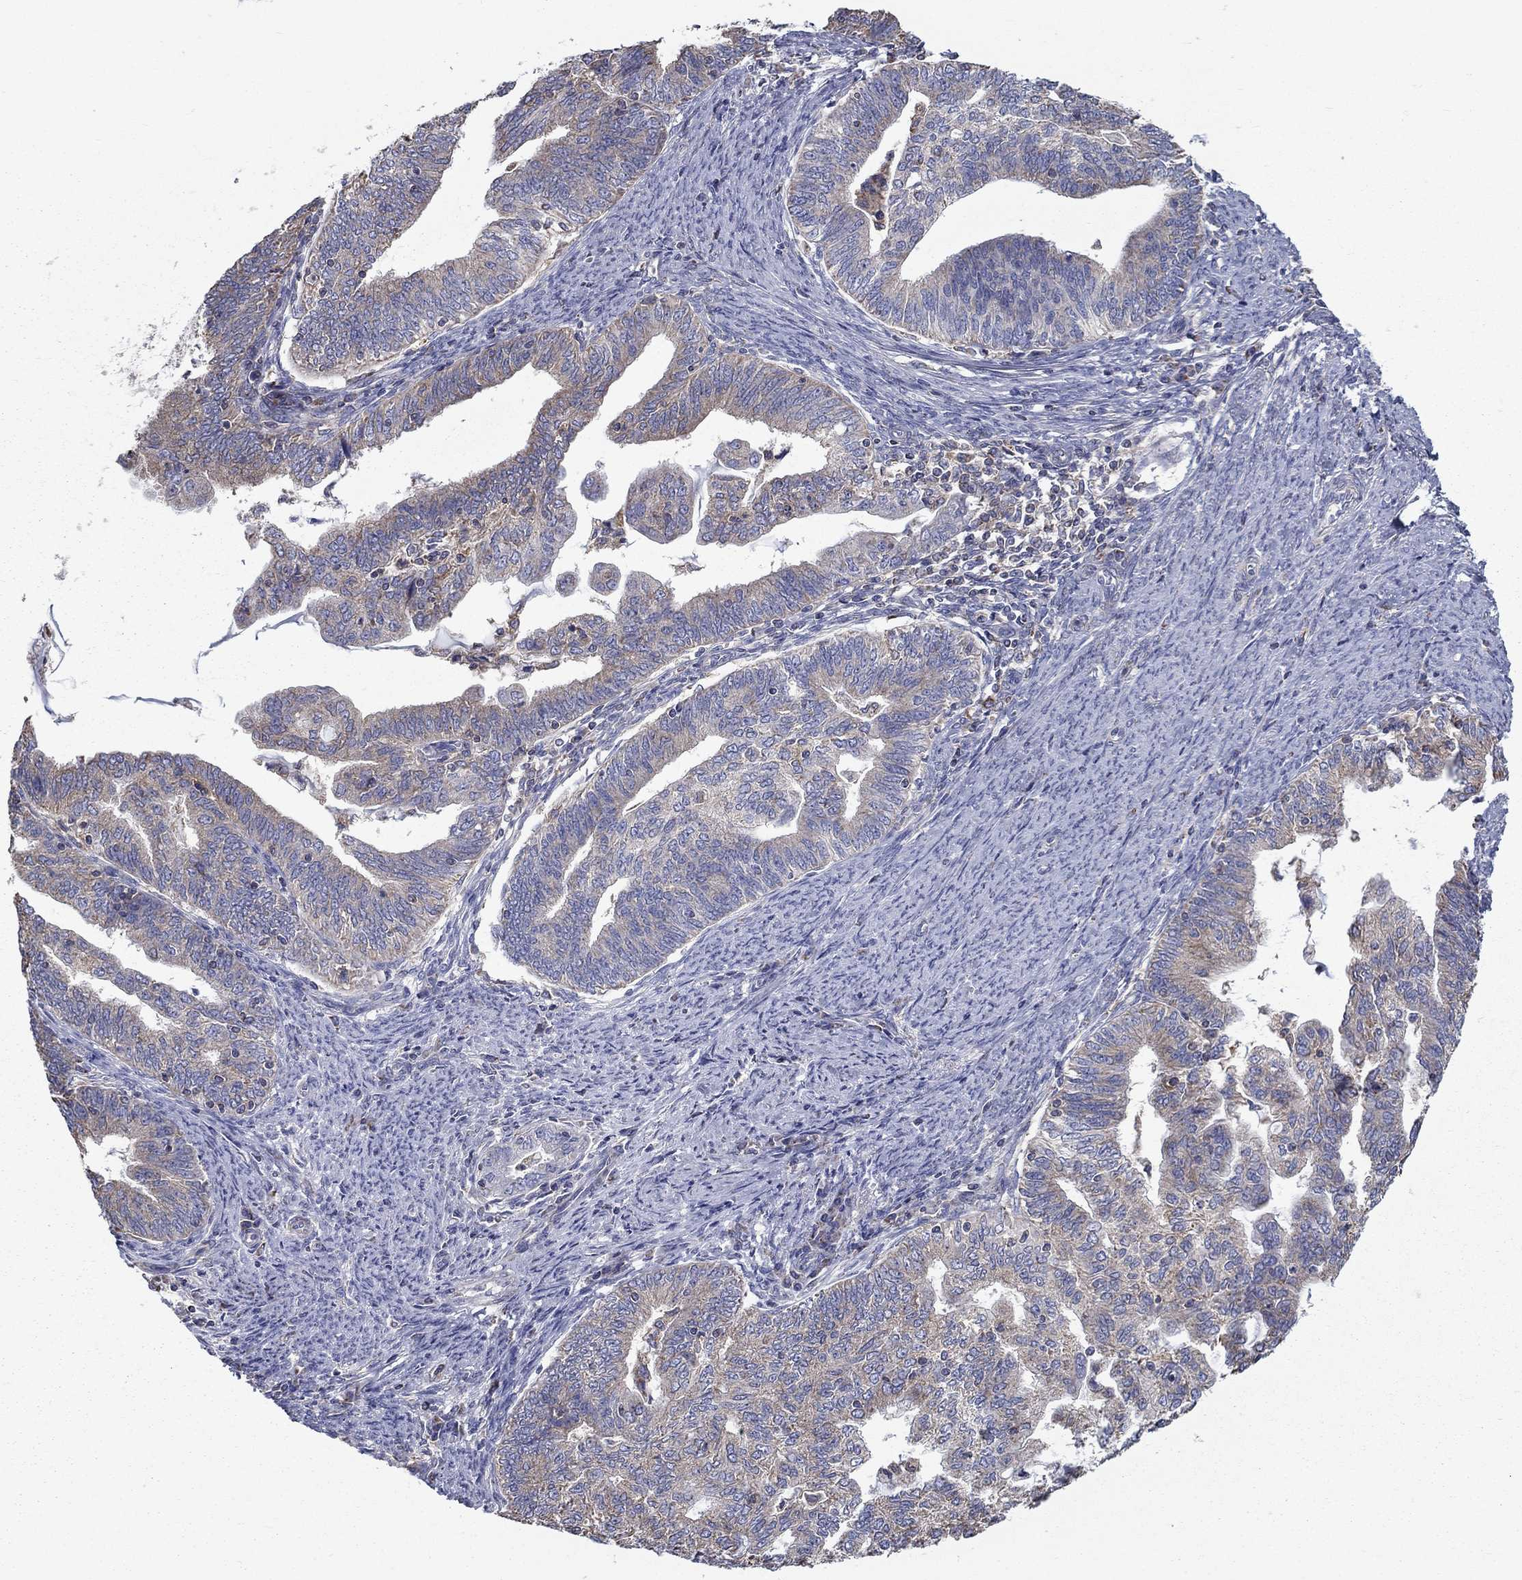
{"staining": {"intensity": "weak", "quantity": "<25%", "location": "cytoplasmic/membranous"}, "tissue": "endometrial cancer", "cell_type": "Tumor cells", "image_type": "cancer", "snomed": [{"axis": "morphology", "description": "Adenocarcinoma, NOS"}, {"axis": "topography", "description": "Endometrium"}], "caption": "Human endometrial cancer (adenocarcinoma) stained for a protein using immunohistochemistry reveals no staining in tumor cells.", "gene": "NME5", "patient": {"sex": "female", "age": 82}}